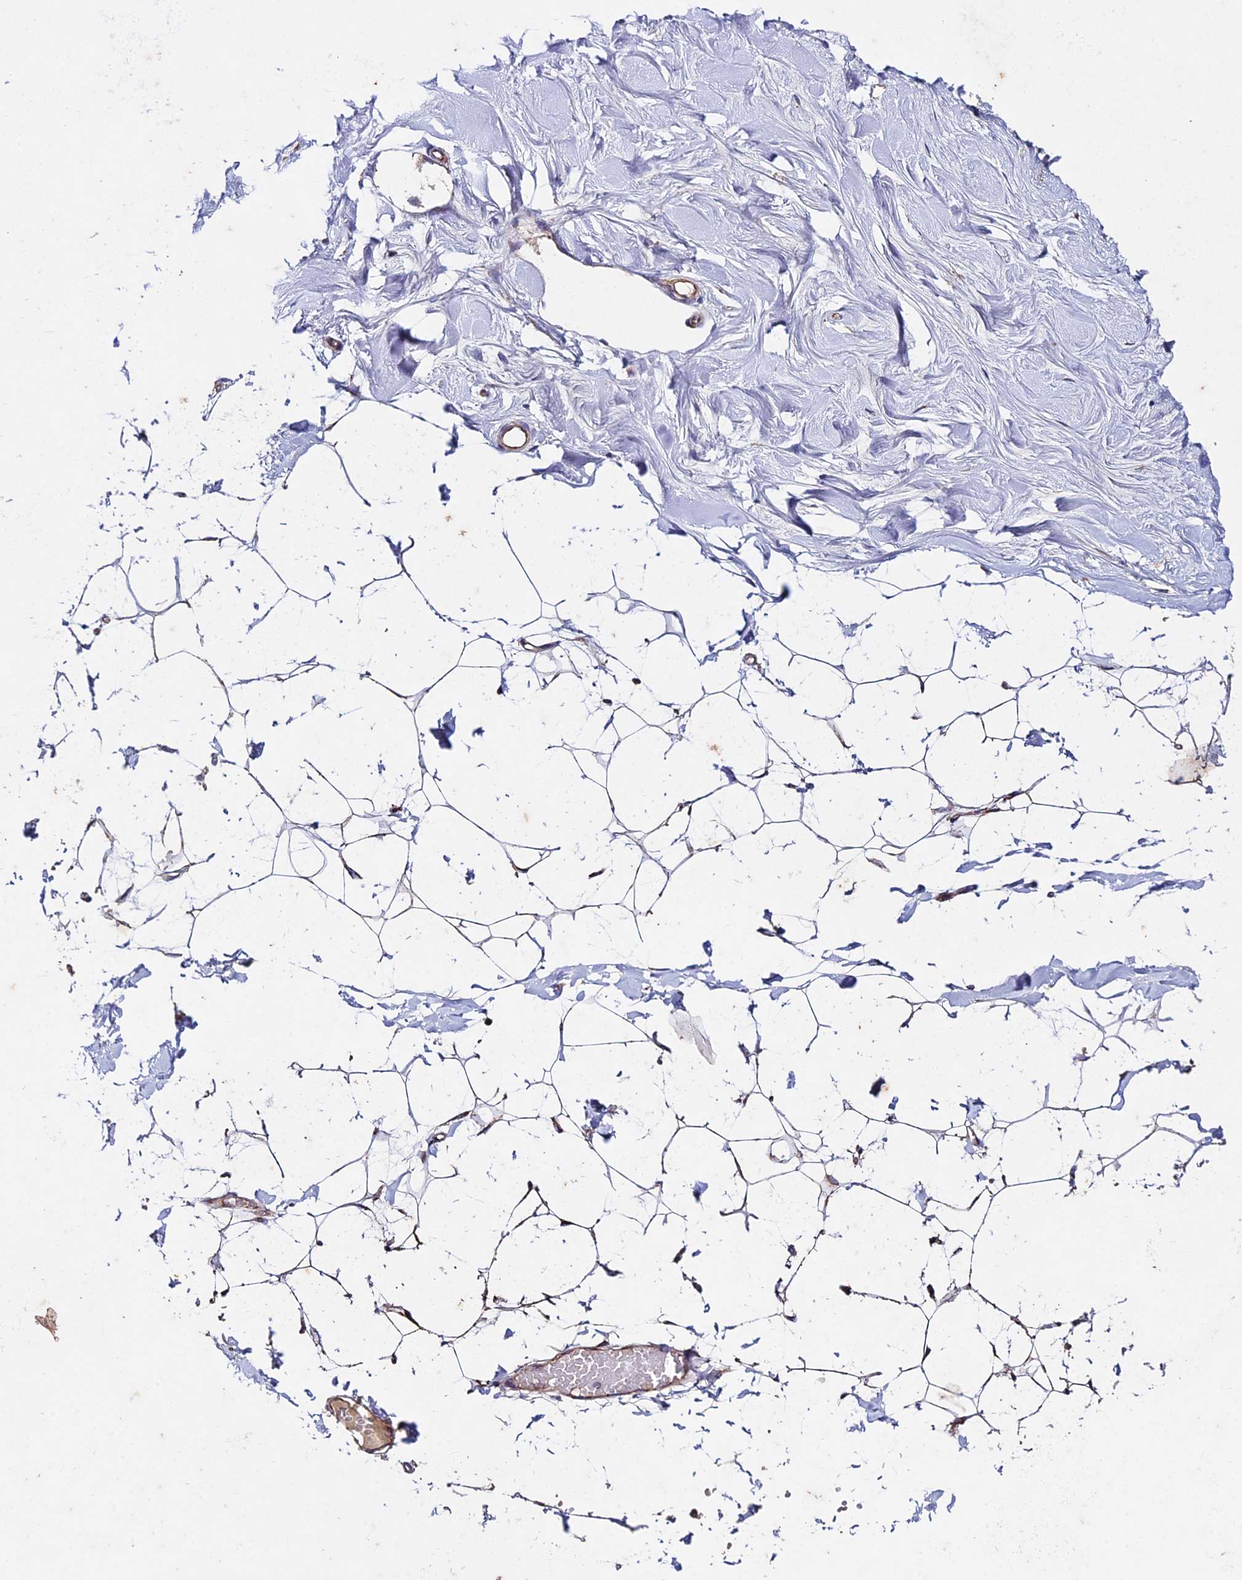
{"staining": {"intensity": "weak", "quantity": "25%-75%", "location": "cytoplasmic/membranous"}, "tissue": "breast", "cell_type": "Adipocytes", "image_type": "normal", "snomed": [{"axis": "morphology", "description": "Normal tissue, NOS"}, {"axis": "topography", "description": "Breast"}], "caption": "IHC (DAB (3,3'-diaminobenzidine)) staining of benign human breast displays weak cytoplasmic/membranous protein staining in approximately 25%-75% of adipocytes.", "gene": "RNF17", "patient": {"sex": "female", "age": 27}}